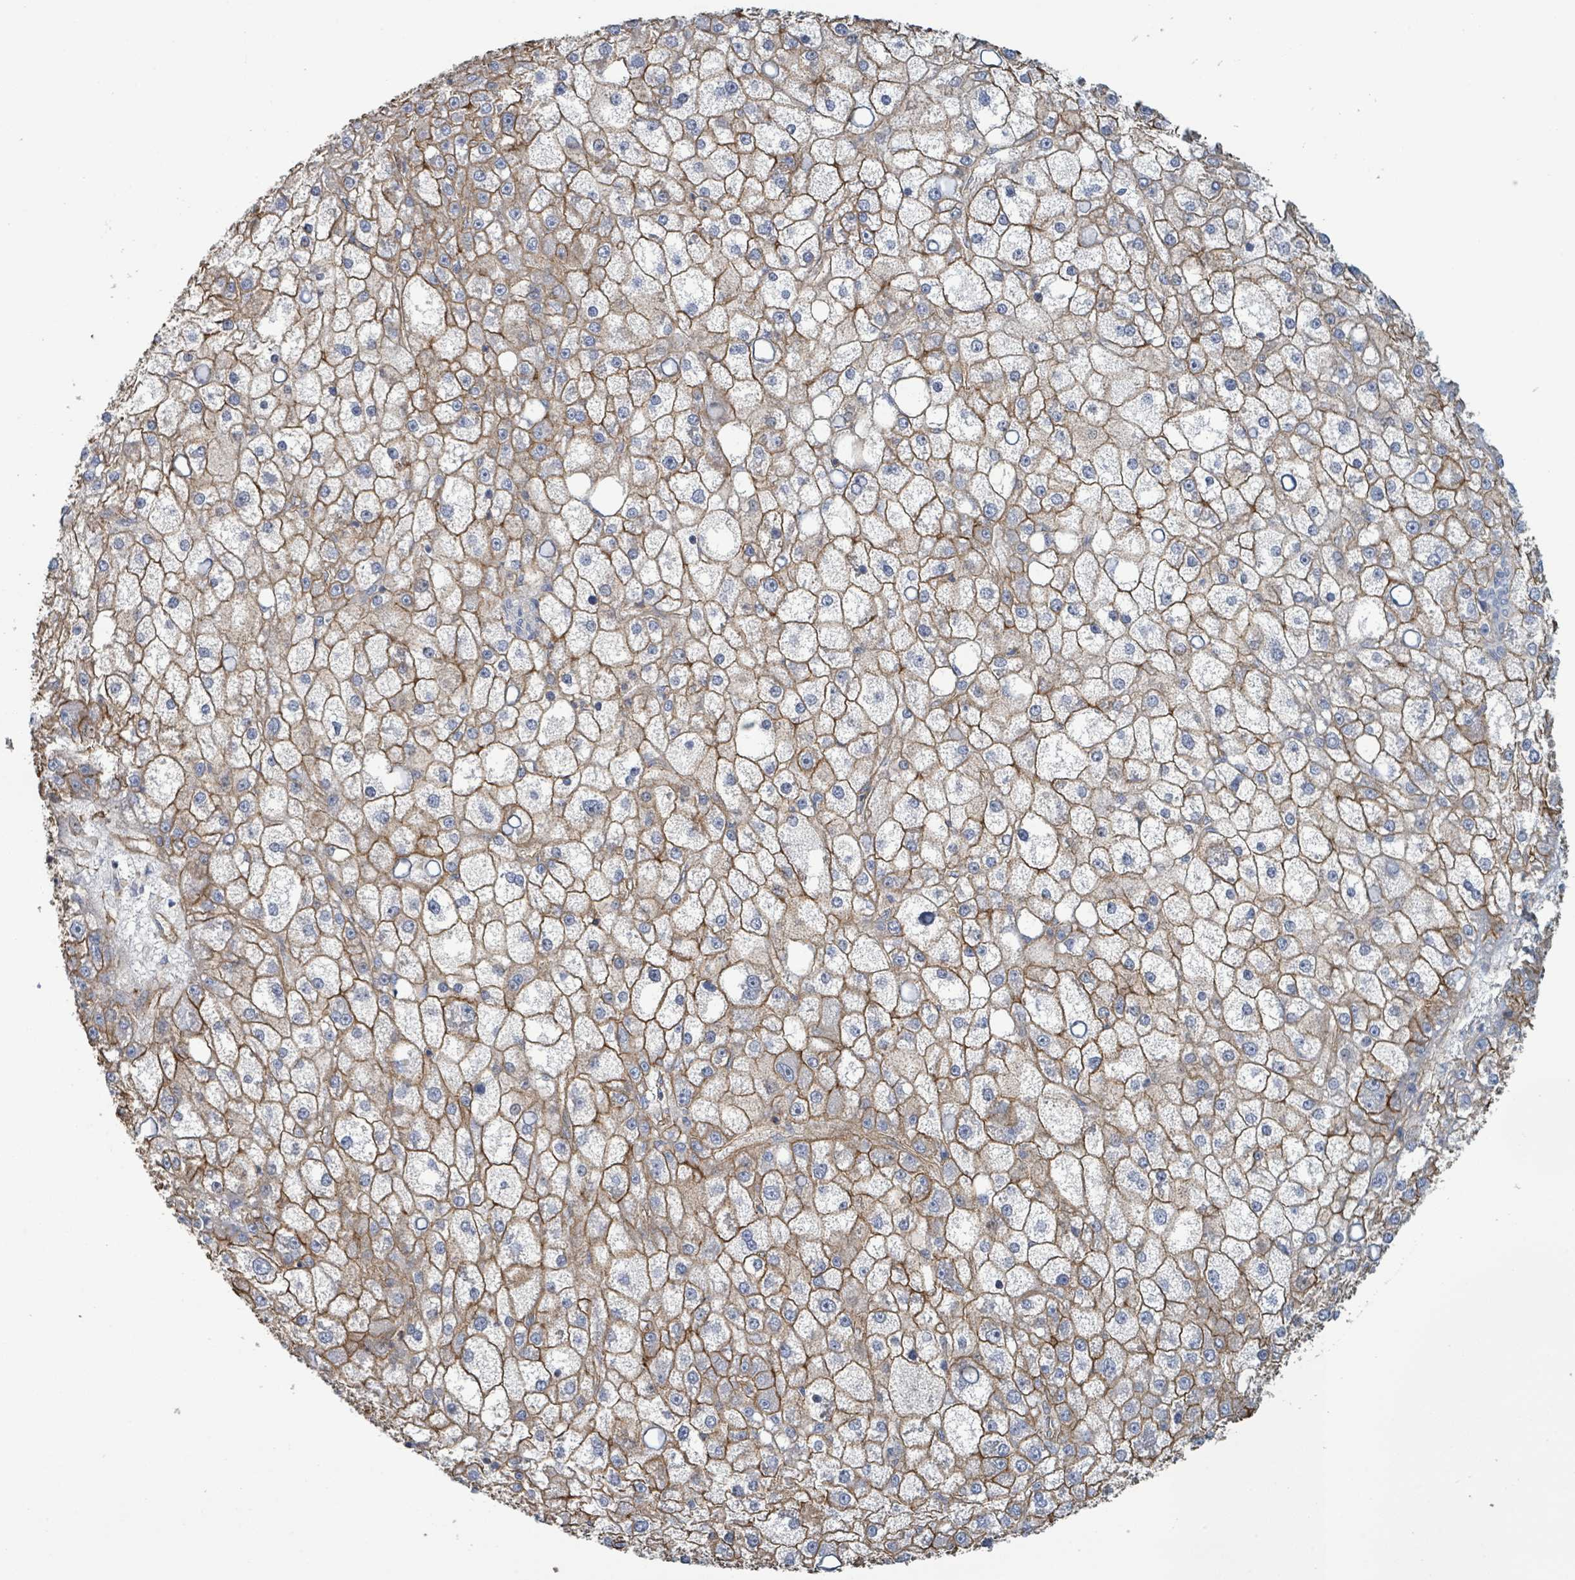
{"staining": {"intensity": "moderate", "quantity": ">75%", "location": "cytoplasmic/membranous"}, "tissue": "liver cancer", "cell_type": "Tumor cells", "image_type": "cancer", "snomed": [{"axis": "morphology", "description": "Carcinoma, Hepatocellular, NOS"}, {"axis": "topography", "description": "Liver"}], "caption": "Immunohistochemical staining of human liver hepatocellular carcinoma demonstrates medium levels of moderate cytoplasmic/membranous protein positivity in approximately >75% of tumor cells.", "gene": "LDOC1", "patient": {"sex": "male", "age": 67}}